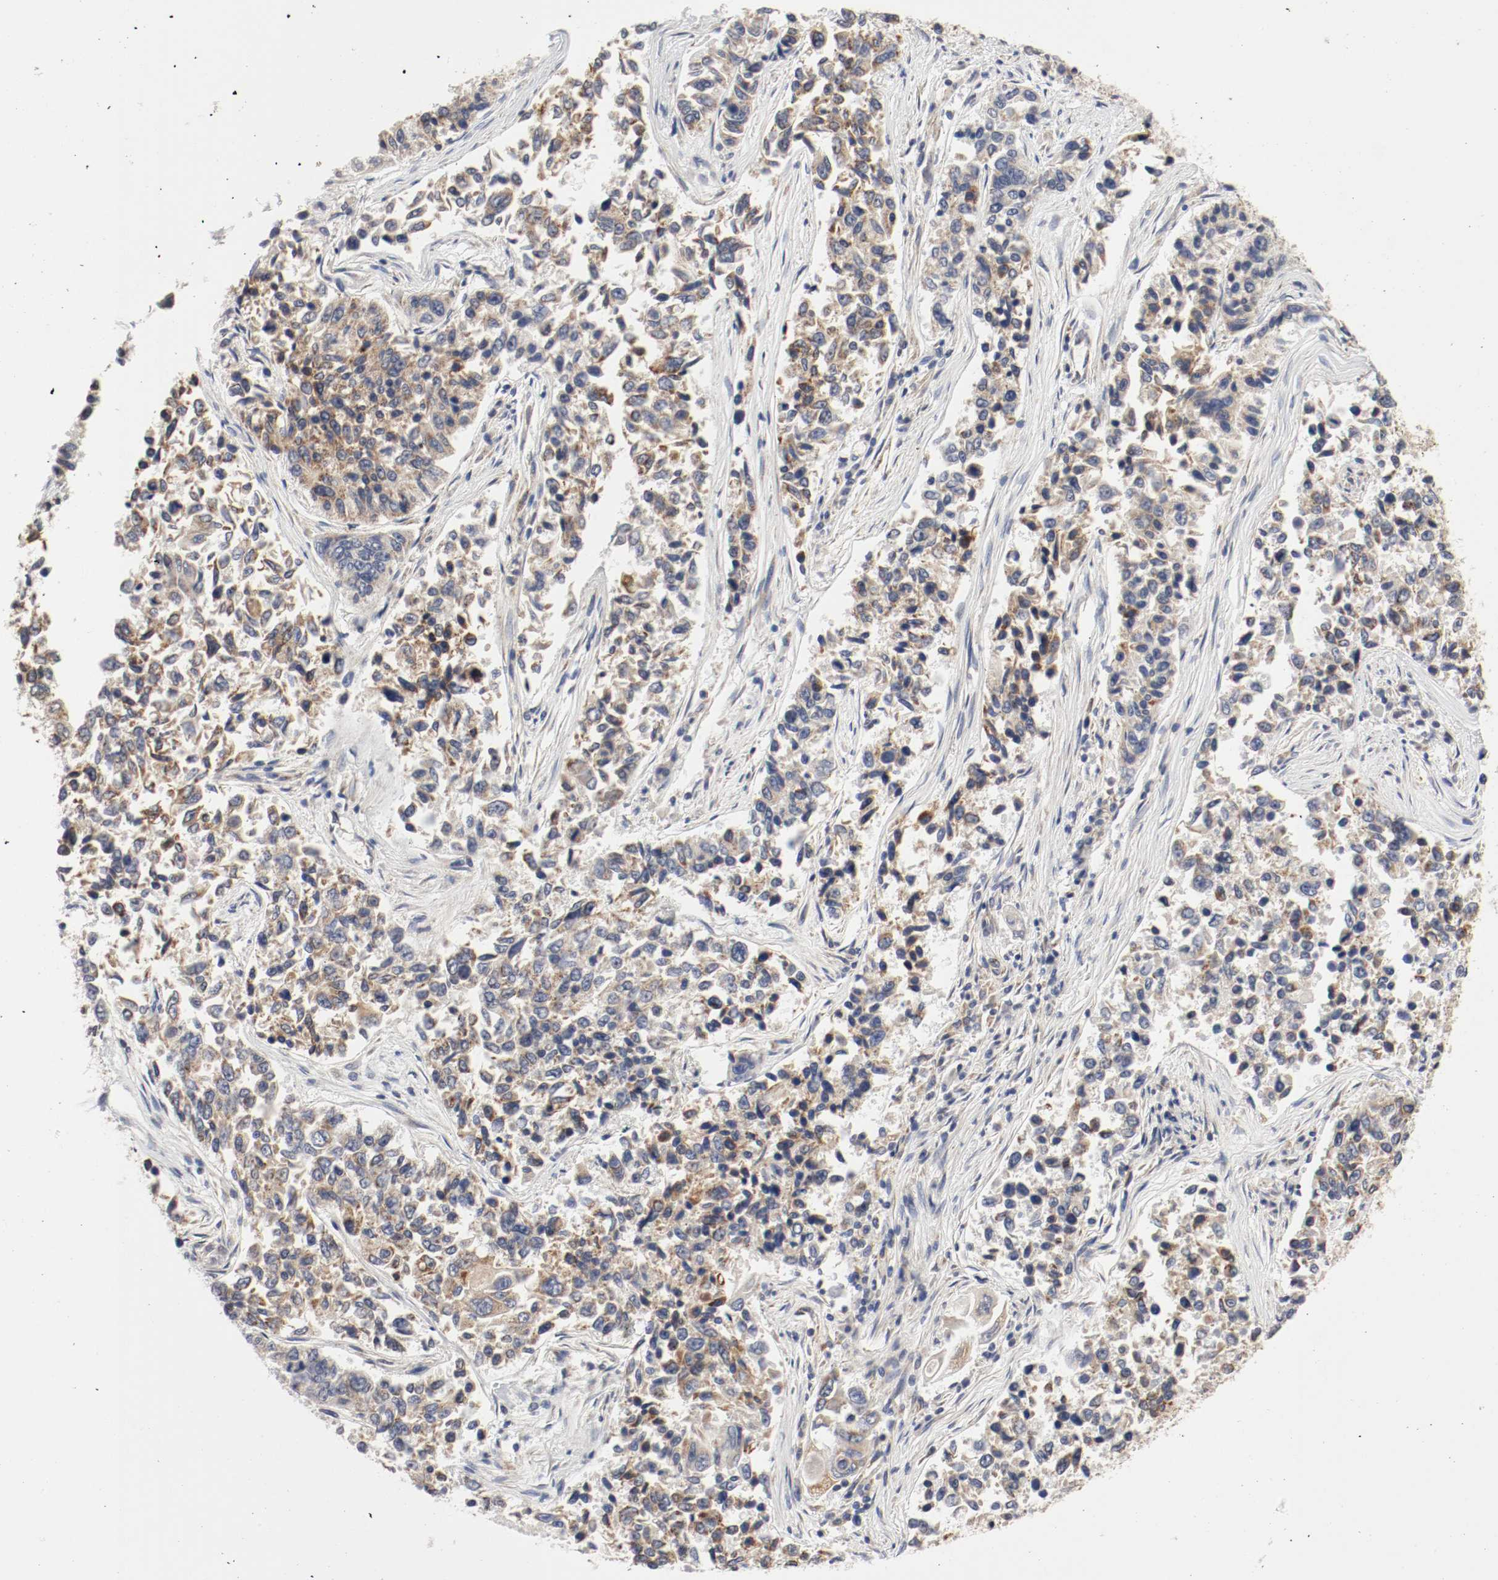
{"staining": {"intensity": "moderate", "quantity": ">75%", "location": "cytoplasmic/membranous"}, "tissue": "lung cancer", "cell_type": "Tumor cells", "image_type": "cancer", "snomed": [{"axis": "morphology", "description": "Adenocarcinoma, NOS"}, {"axis": "topography", "description": "Lung"}], "caption": "Protein analysis of adenocarcinoma (lung) tissue shows moderate cytoplasmic/membranous positivity in approximately >75% of tumor cells.", "gene": "AFG3L2", "patient": {"sex": "male", "age": 84}}